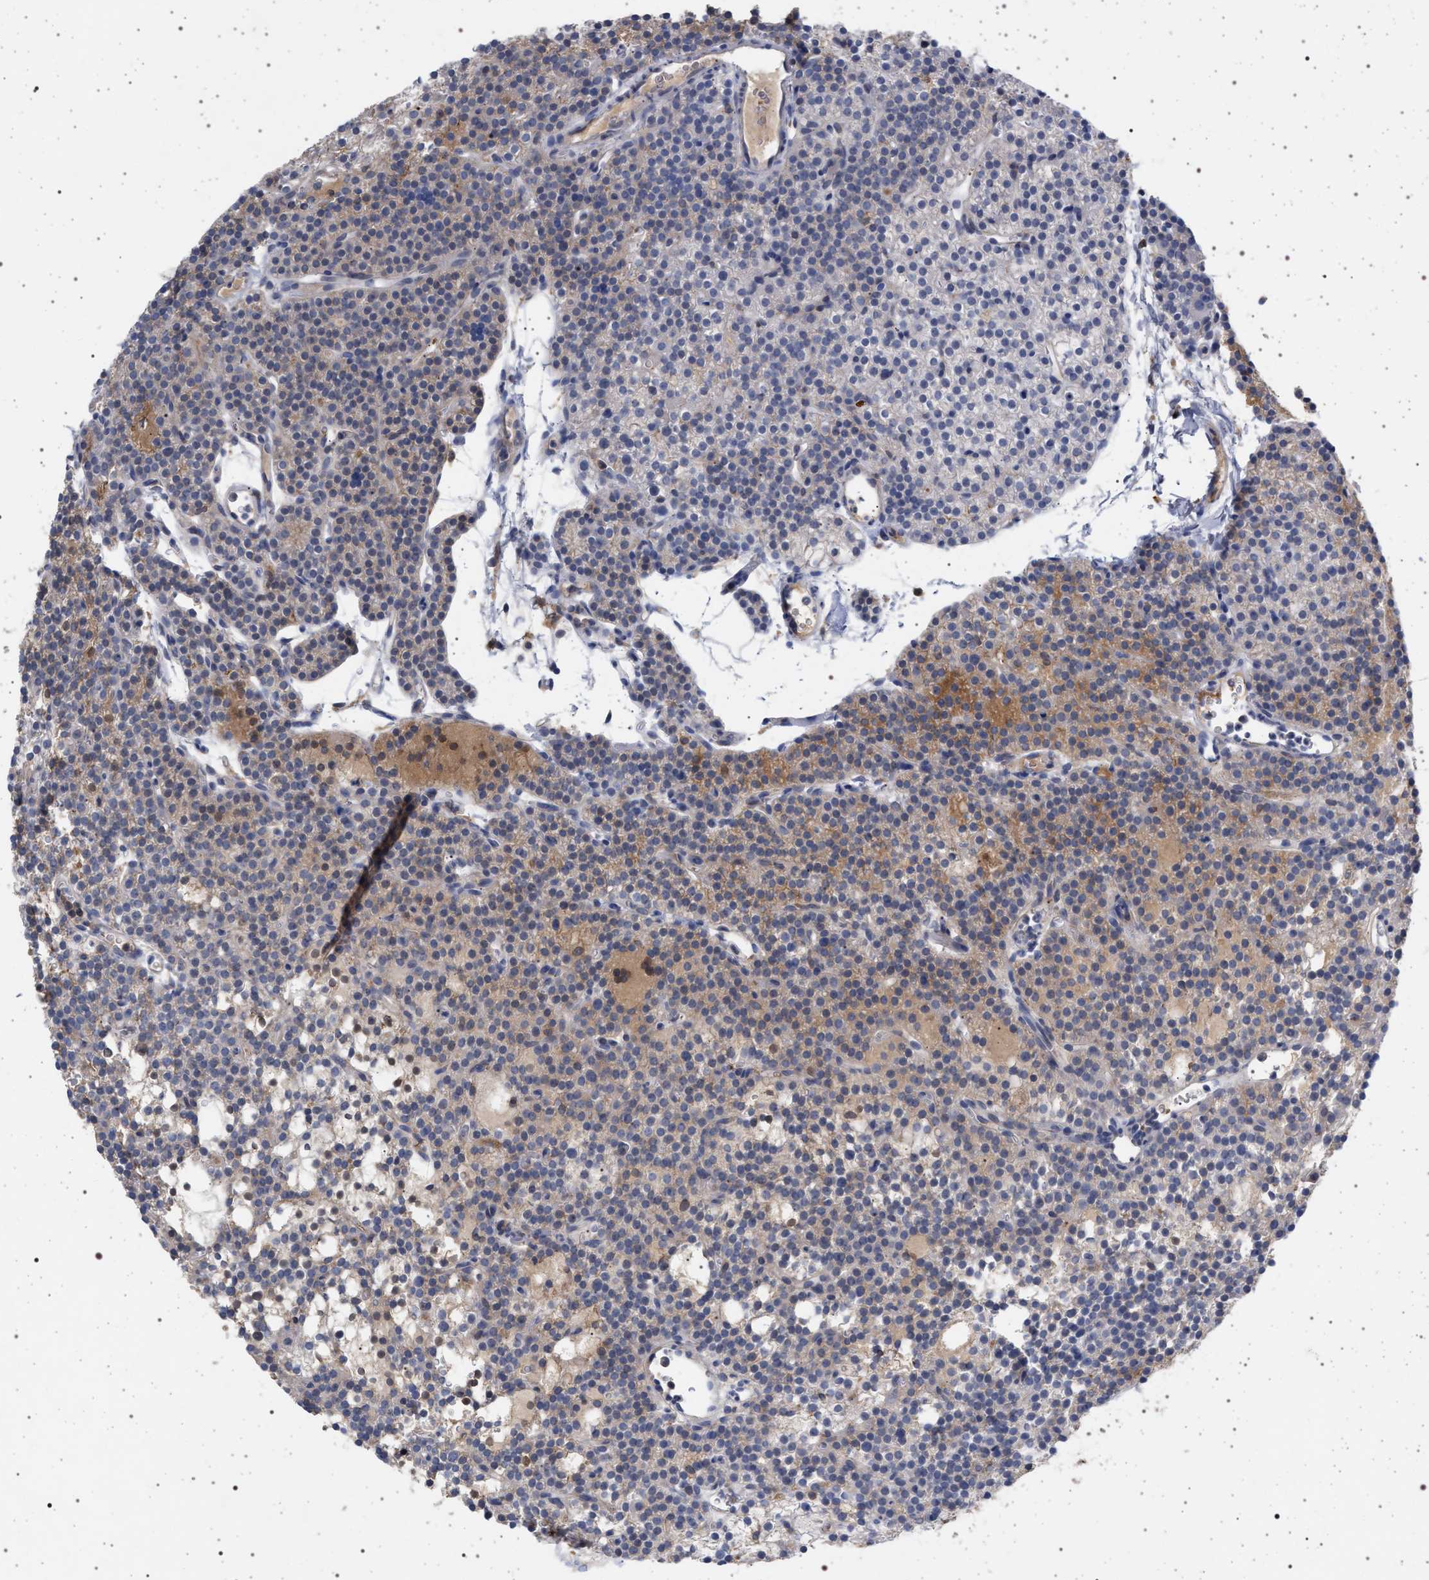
{"staining": {"intensity": "weak", "quantity": "<25%", "location": "cytoplasmic/membranous"}, "tissue": "parathyroid gland", "cell_type": "Glandular cells", "image_type": "normal", "snomed": [{"axis": "morphology", "description": "Normal tissue, NOS"}, {"axis": "morphology", "description": "Adenoma, NOS"}, {"axis": "topography", "description": "Parathyroid gland"}], "caption": "Immunohistochemistry (IHC) histopathology image of unremarkable parathyroid gland stained for a protein (brown), which exhibits no staining in glandular cells.", "gene": "PLG", "patient": {"sex": "female", "age": 74}}